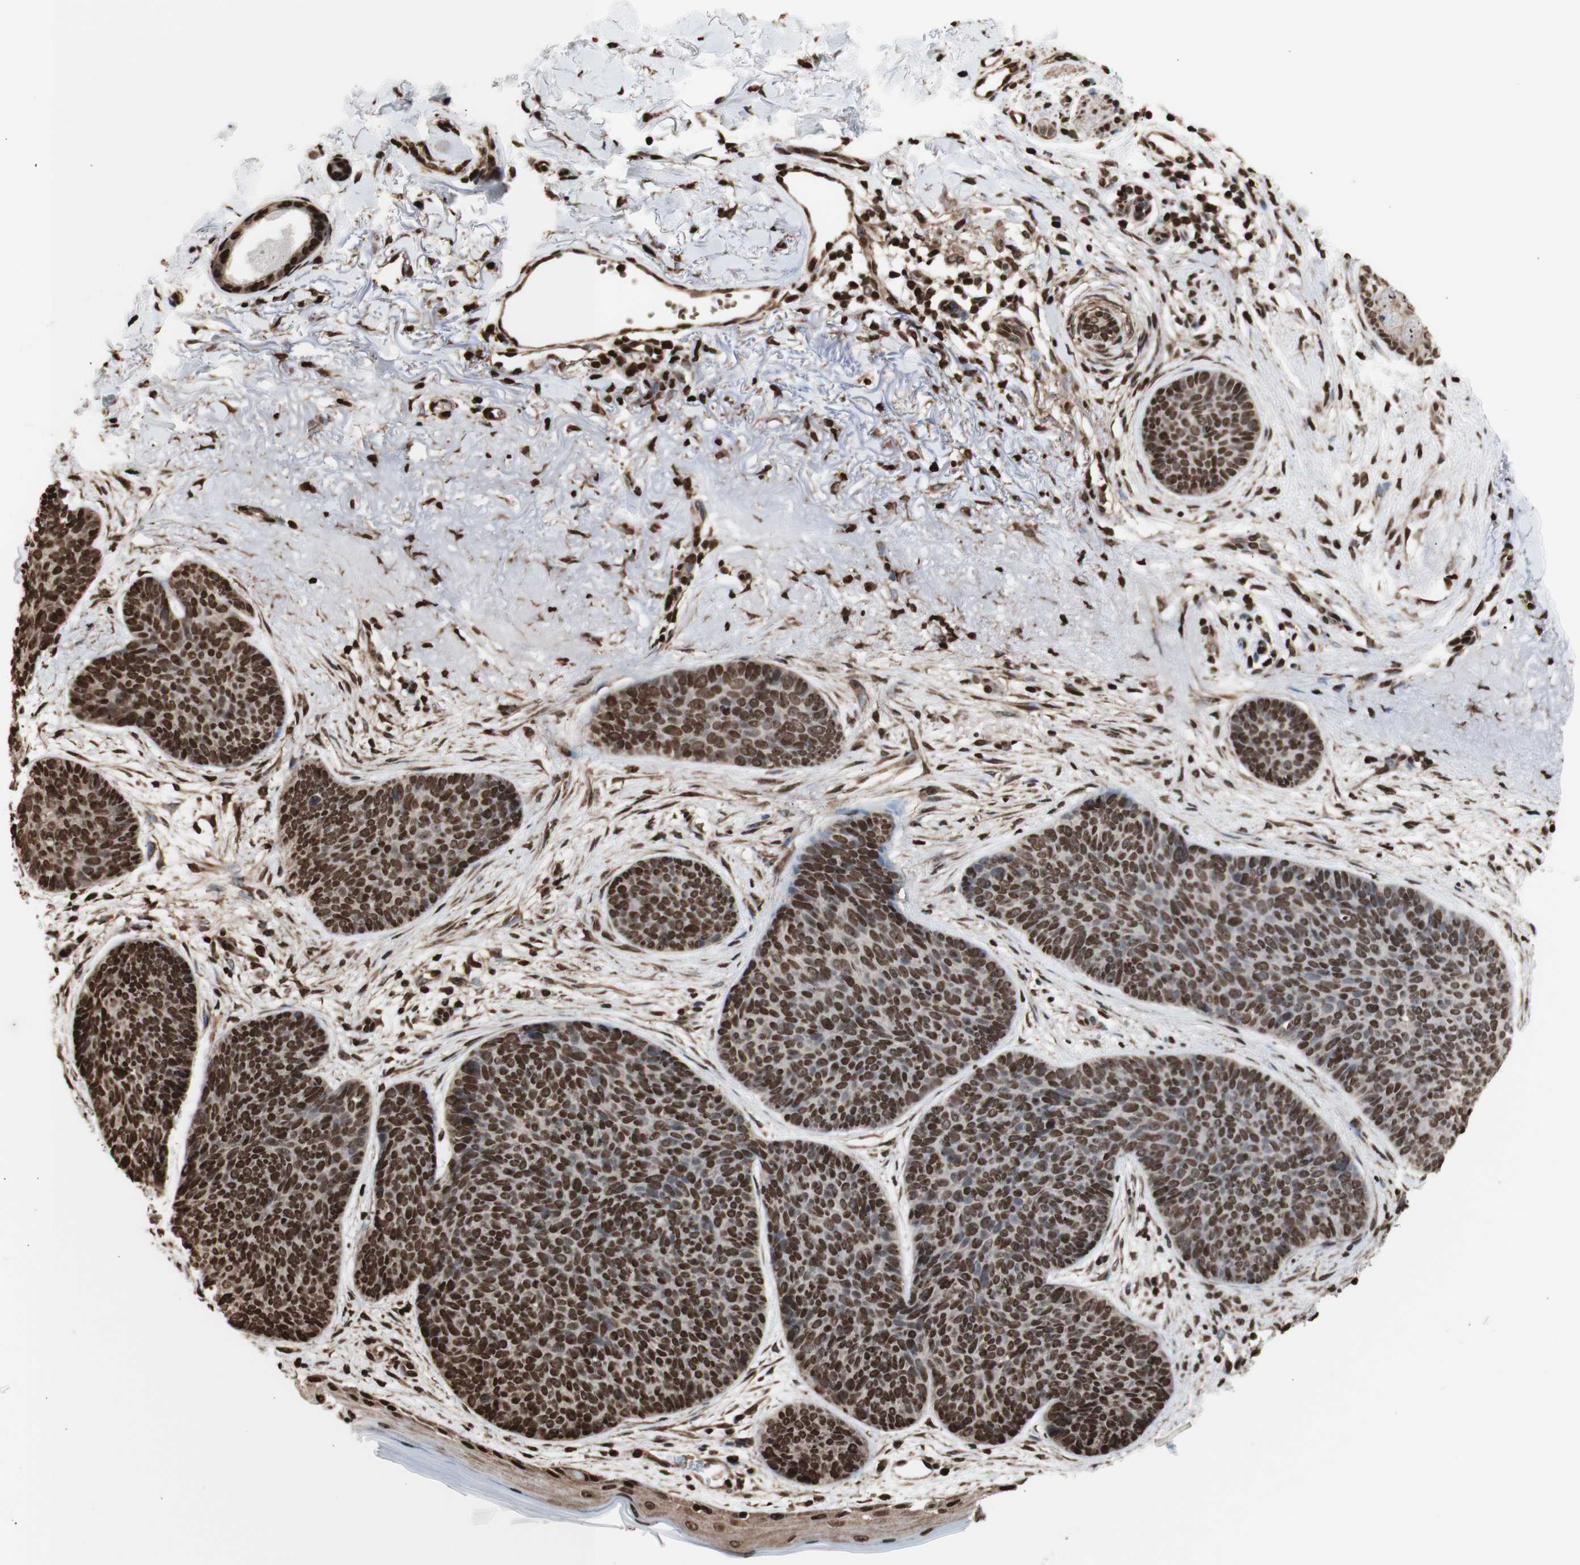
{"staining": {"intensity": "strong", "quantity": ">75%", "location": "nuclear"}, "tissue": "skin cancer", "cell_type": "Tumor cells", "image_type": "cancer", "snomed": [{"axis": "morphology", "description": "Normal tissue, NOS"}, {"axis": "morphology", "description": "Basal cell carcinoma"}, {"axis": "topography", "description": "Skin"}], "caption": "Skin cancer (basal cell carcinoma) stained with a protein marker demonstrates strong staining in tumor cells.", "gene": "SNAI2", "patient": {"sex": "female", "age": 70}}